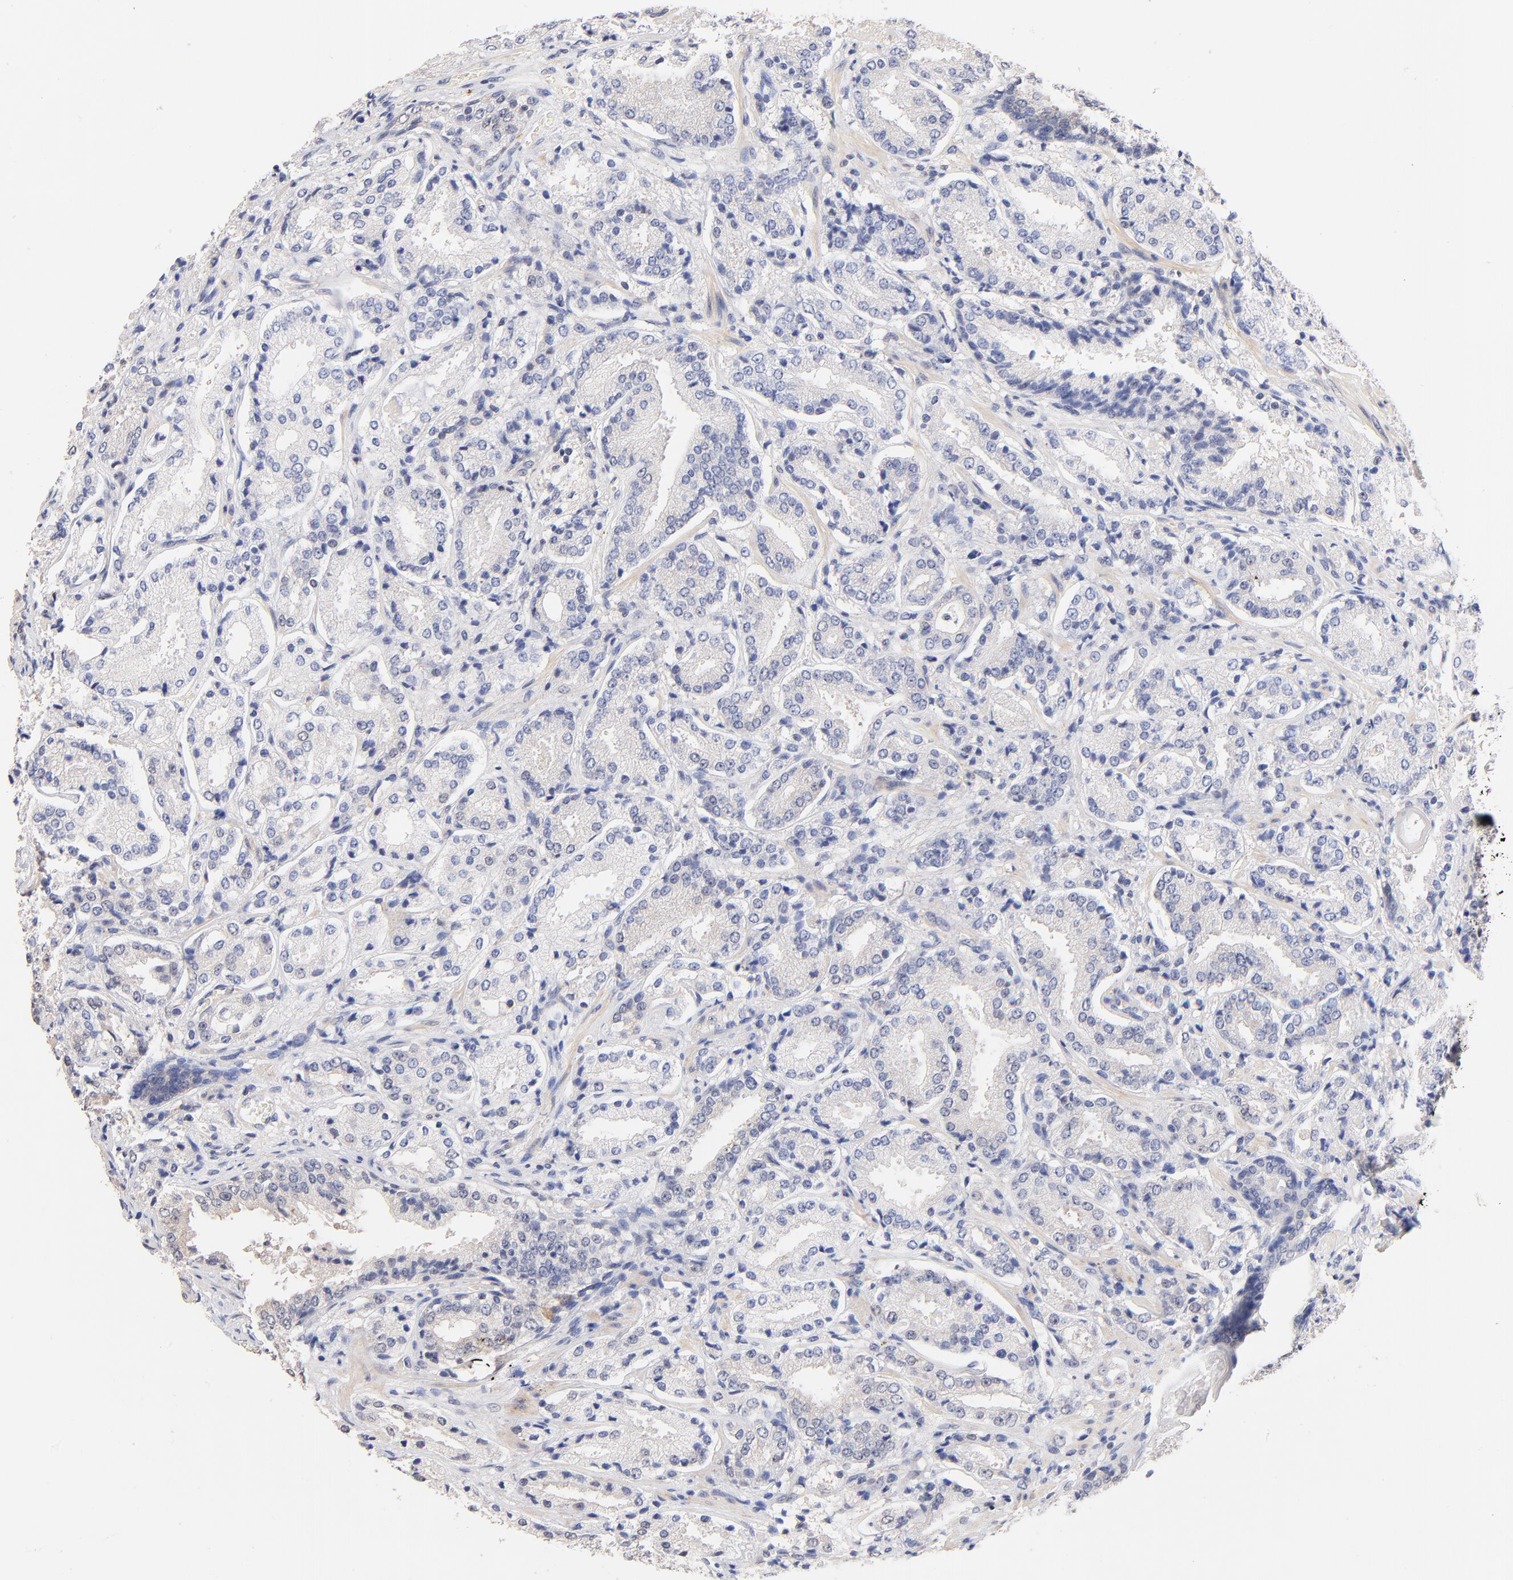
{"staining": {"intensity": "negative", "quantity": "none", "location": "none"}, "tissue": "prostate cancer", "cell_type": "Tumor cells", "image_type": "cancer", "snomed": [{"axis": "morphology", "description": "Adenocarcinoma, High grade"}, {"axis": "topography", "description": "Prostate"}], "caption": "IHC histopathology image of neoplastic tissue: human high-grade adenocarcinoma (prostate) stained with DAB (3,3'-diaminobenzidine) displays no significant protein expression in tumor cells.", "gene": "RIBC2", "patient": {"sex": "male", "age": 58}}